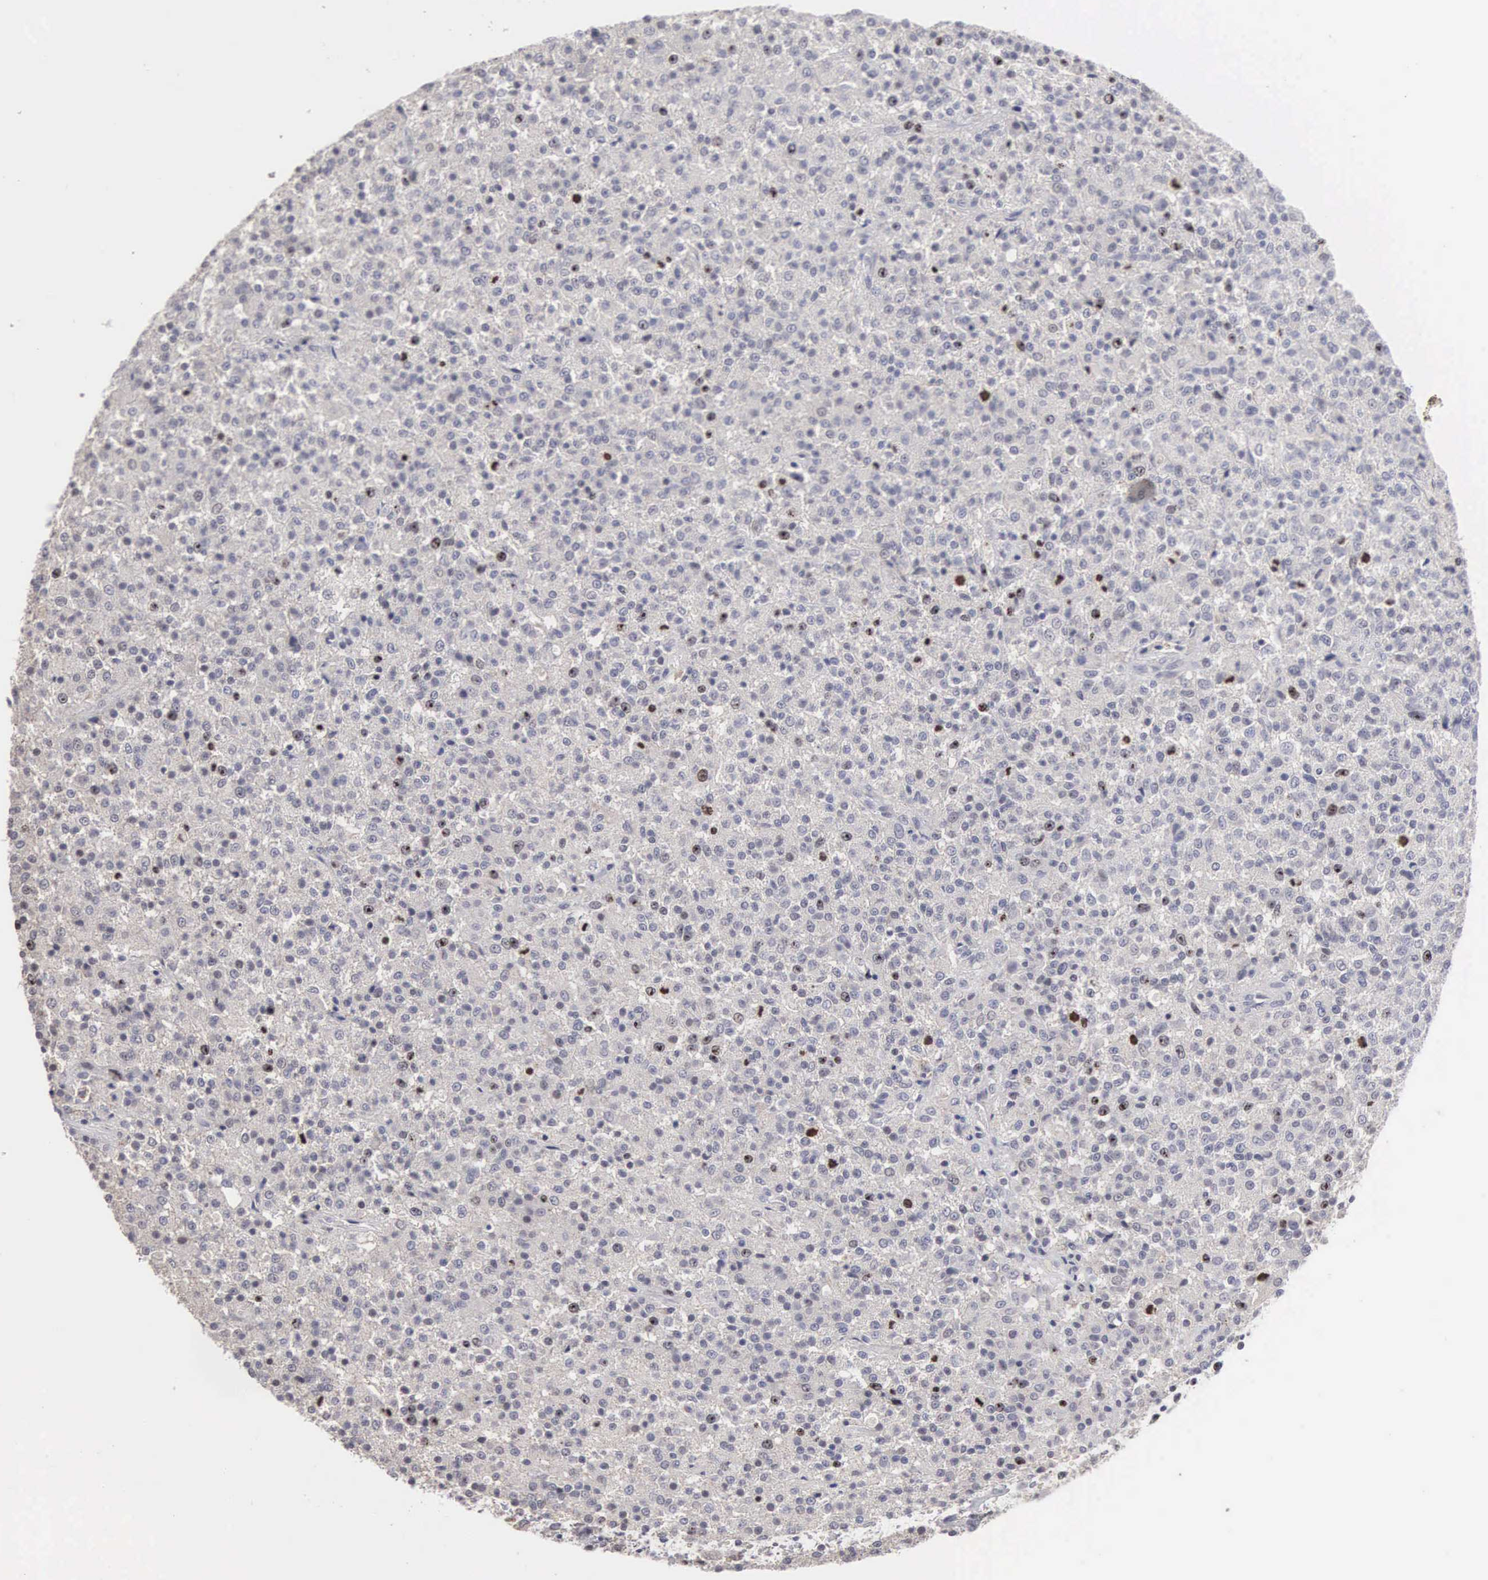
{"staining": {"intensity": "moderate", "quantity": "<25%", "location": "nuclear"}, "tissue": "testis cancer", "cell_type": "Tumor cells", "image_type": "cancer", "snomed": [{"axis": "morphology", "description": "Seminoma, NOS"}, {"axis": "topography", "description": "Testis"}], "caption": "A low amount of moderate nuclear staining is present in about <25% of tumor cells in testis seminoma tissue.", "gene": "KDM6A", "patient": {"sex": "male", "age": 59}}